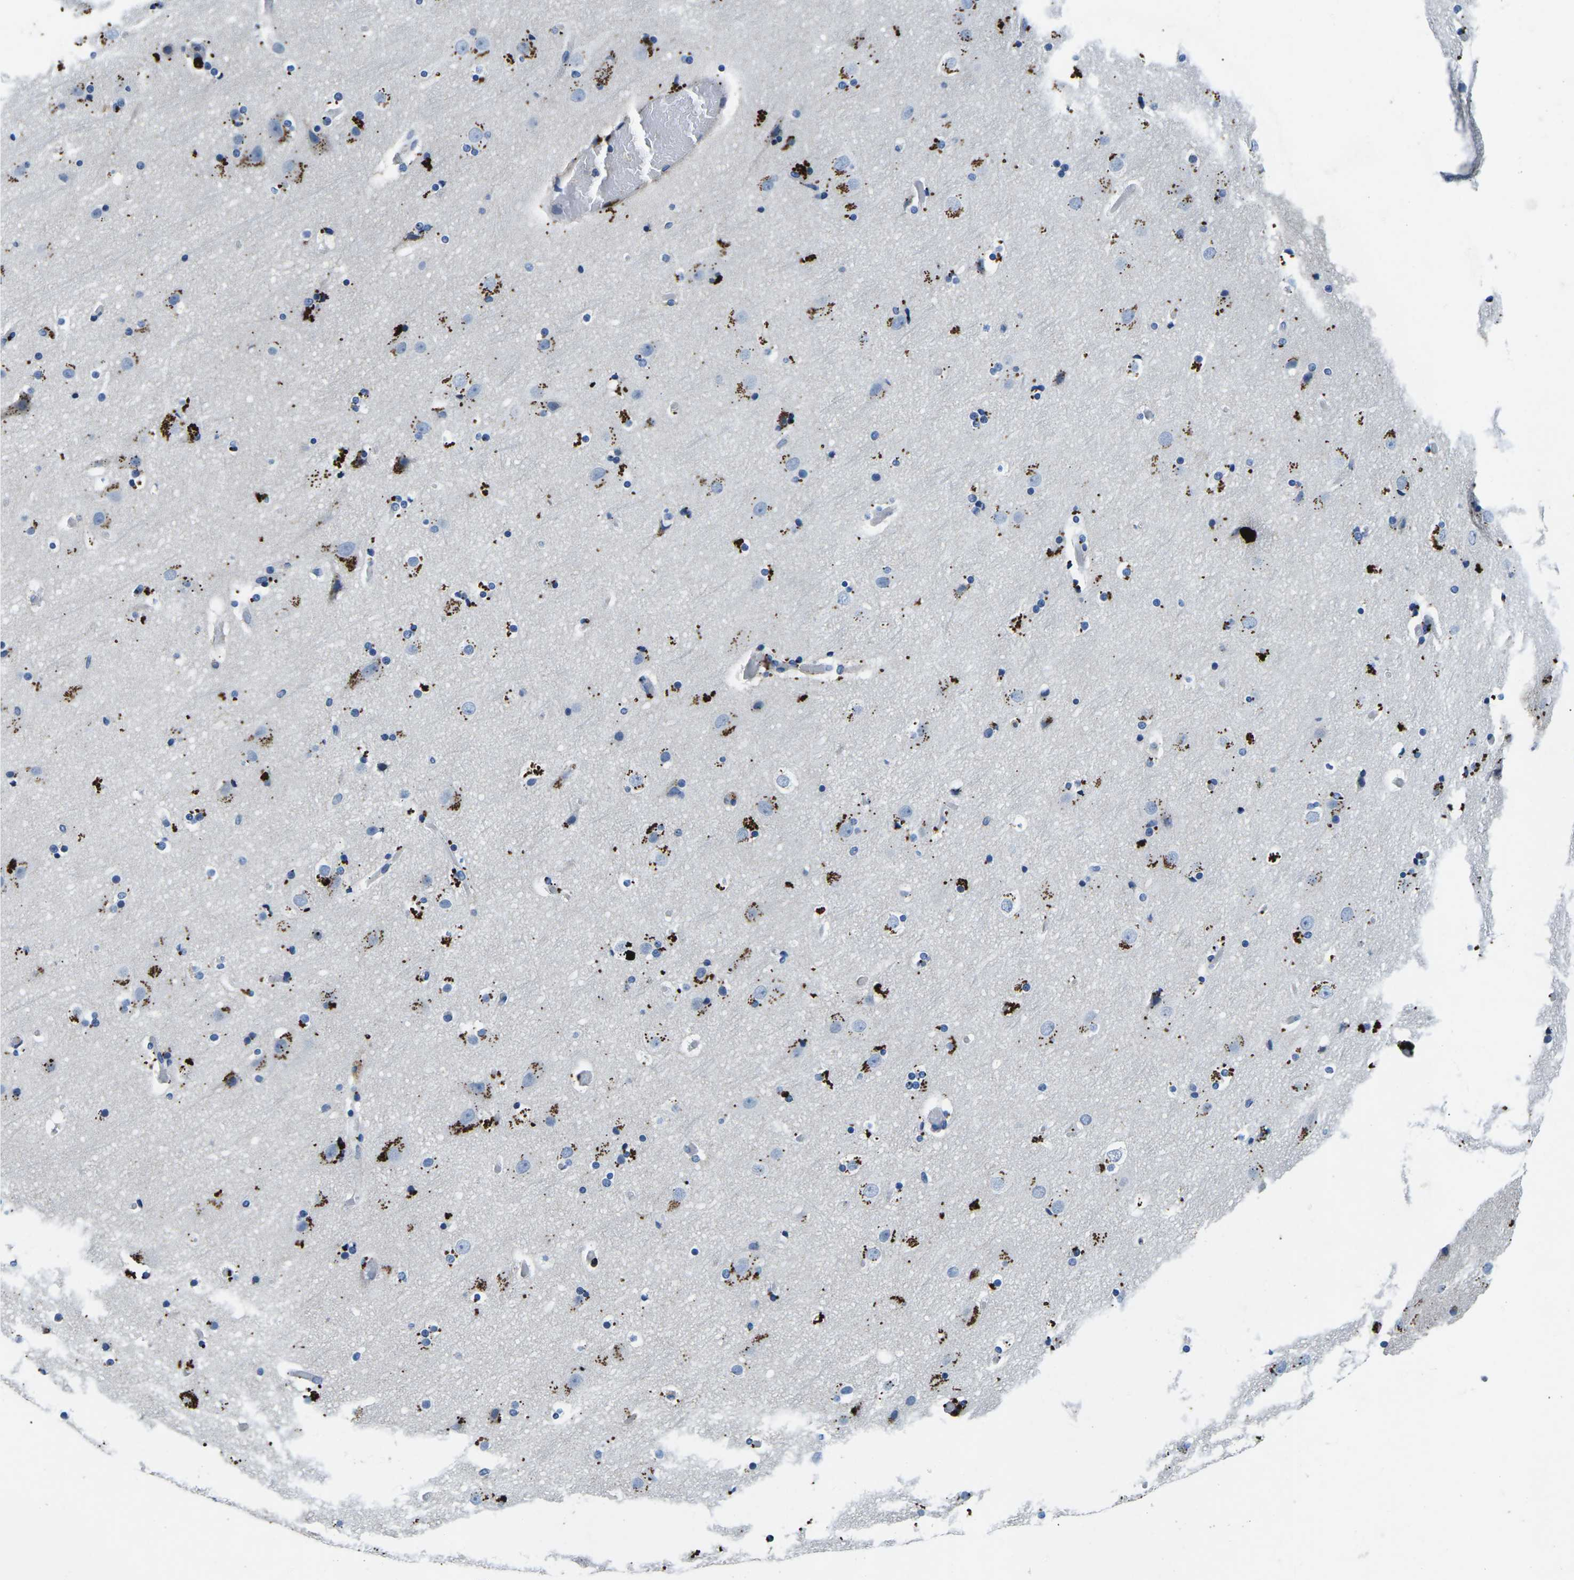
{"staining": {"intensity": "negative", "quantity": "none", "location": "none"}, "tissue": "cerebral cortex", "cell_type": "Endothelial cells", "image_type": "normal", "snomed": [{"axis": "morphology", "description": "Normal tissue, NOS"}, {"axis": "topography", "description": "Cerebral cortex"}], "caption": "A high-resolution micrograph shows IHC staining of normal cerebral cortex, which reveals no significant positivity in endothelial cells.", "gene": "PDCD6IP", "patient": {"sex": "male", "age": 57}}